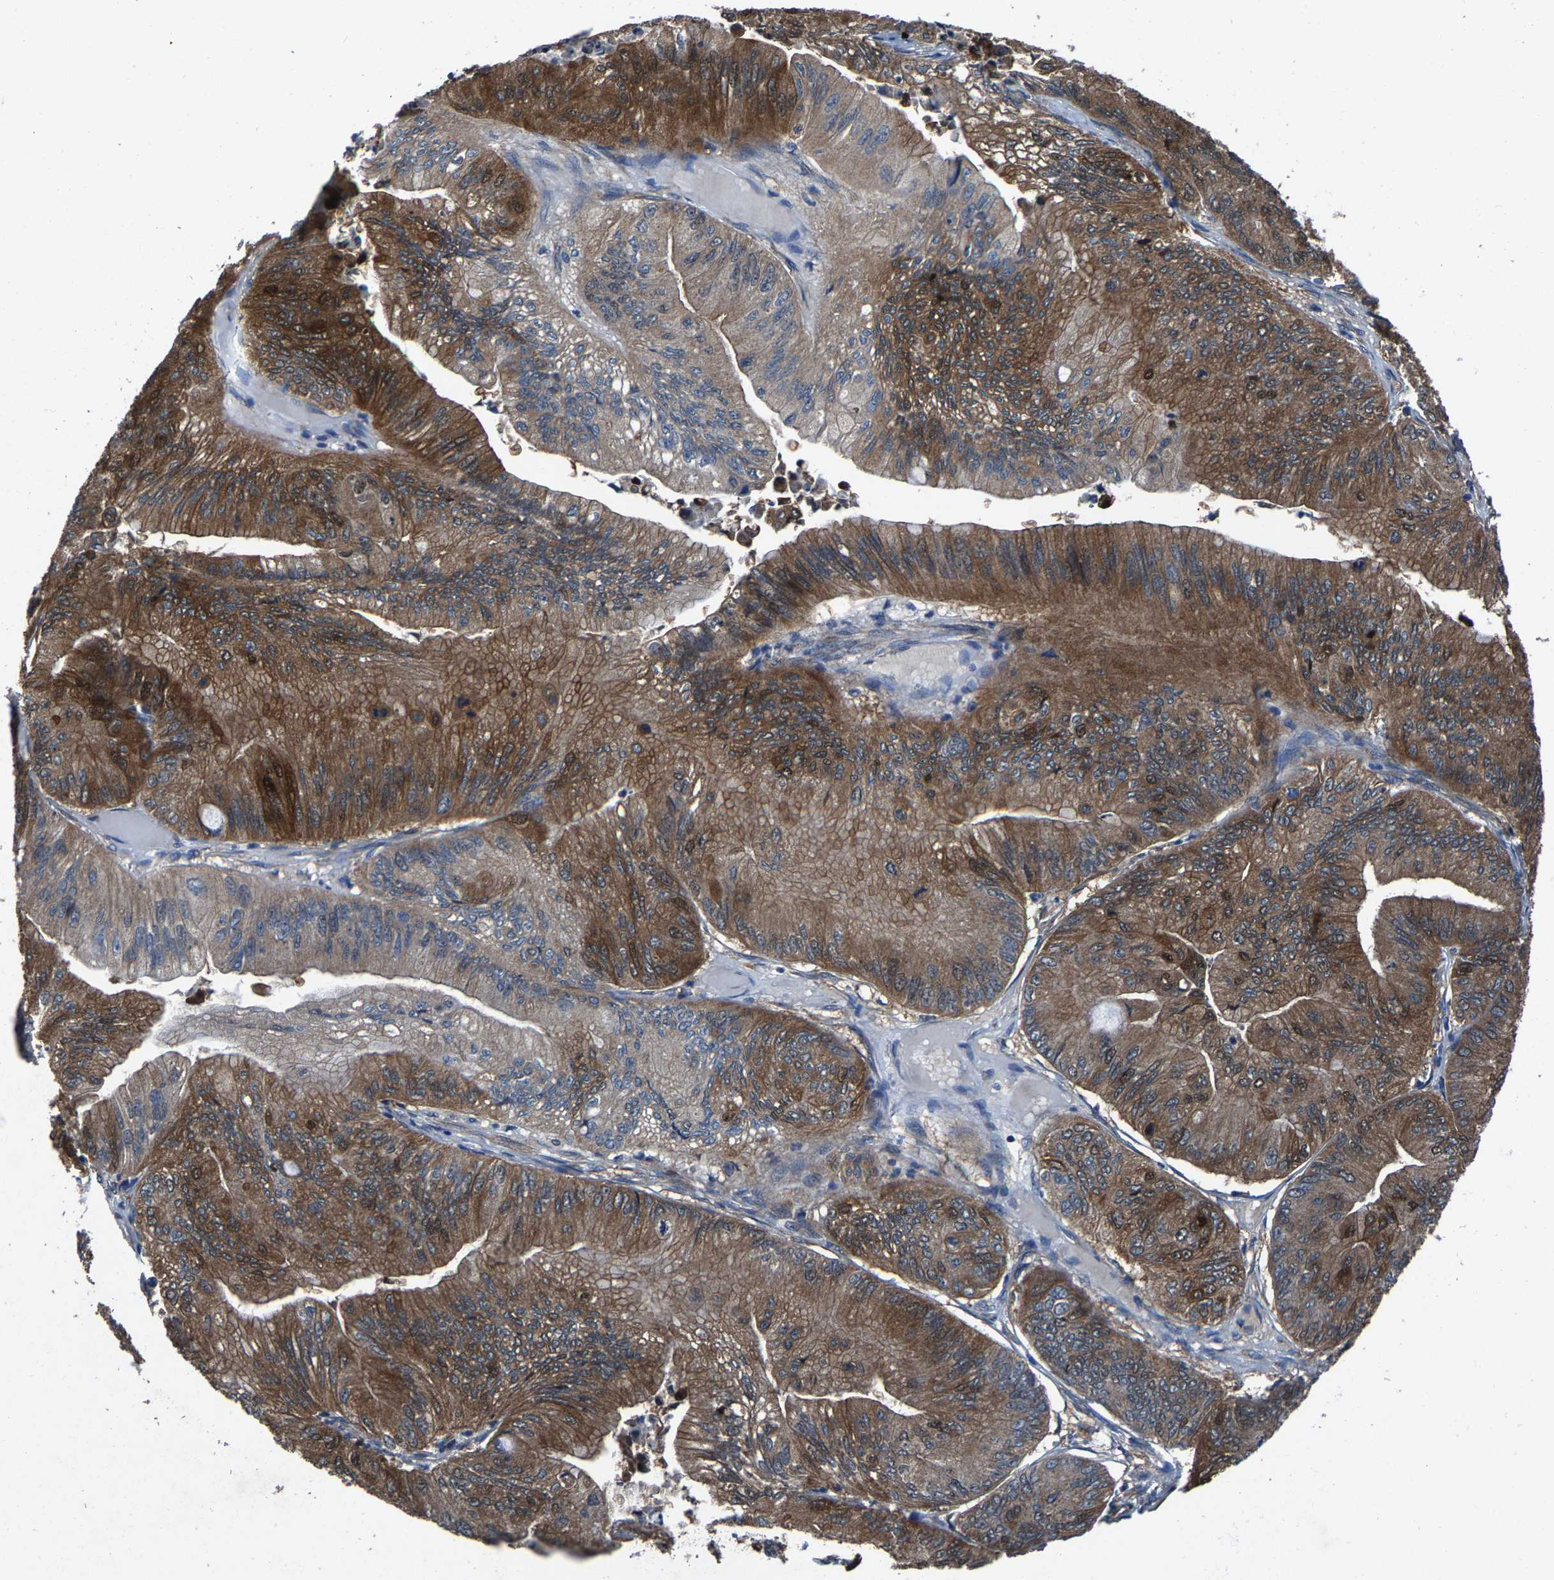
{"staining": {"intensity": "moderate", "quantity": ">75%", "location": "cytoplasmic/membranous"}, "tissue": "ovarian cancer", "cell_type": "Tumor cells", "image_type": "cancer", "snomed": [{"axis": "morphology", "description": "Cystadenocarcinoma, mucinous, NOS"}, {"axis": "topography", "description": "Ovary"}], "caption": "DAB (3,3'-diaminobenzidine) immunohistochemical staining of mucinous cystadenocarcinoma (ovarian) displays moderate cytoplasmic/membranous protein expression in approximately >75% of tumor cells.", "gene": "PDP1", "patient": {"sex": "female", "age": 61}}